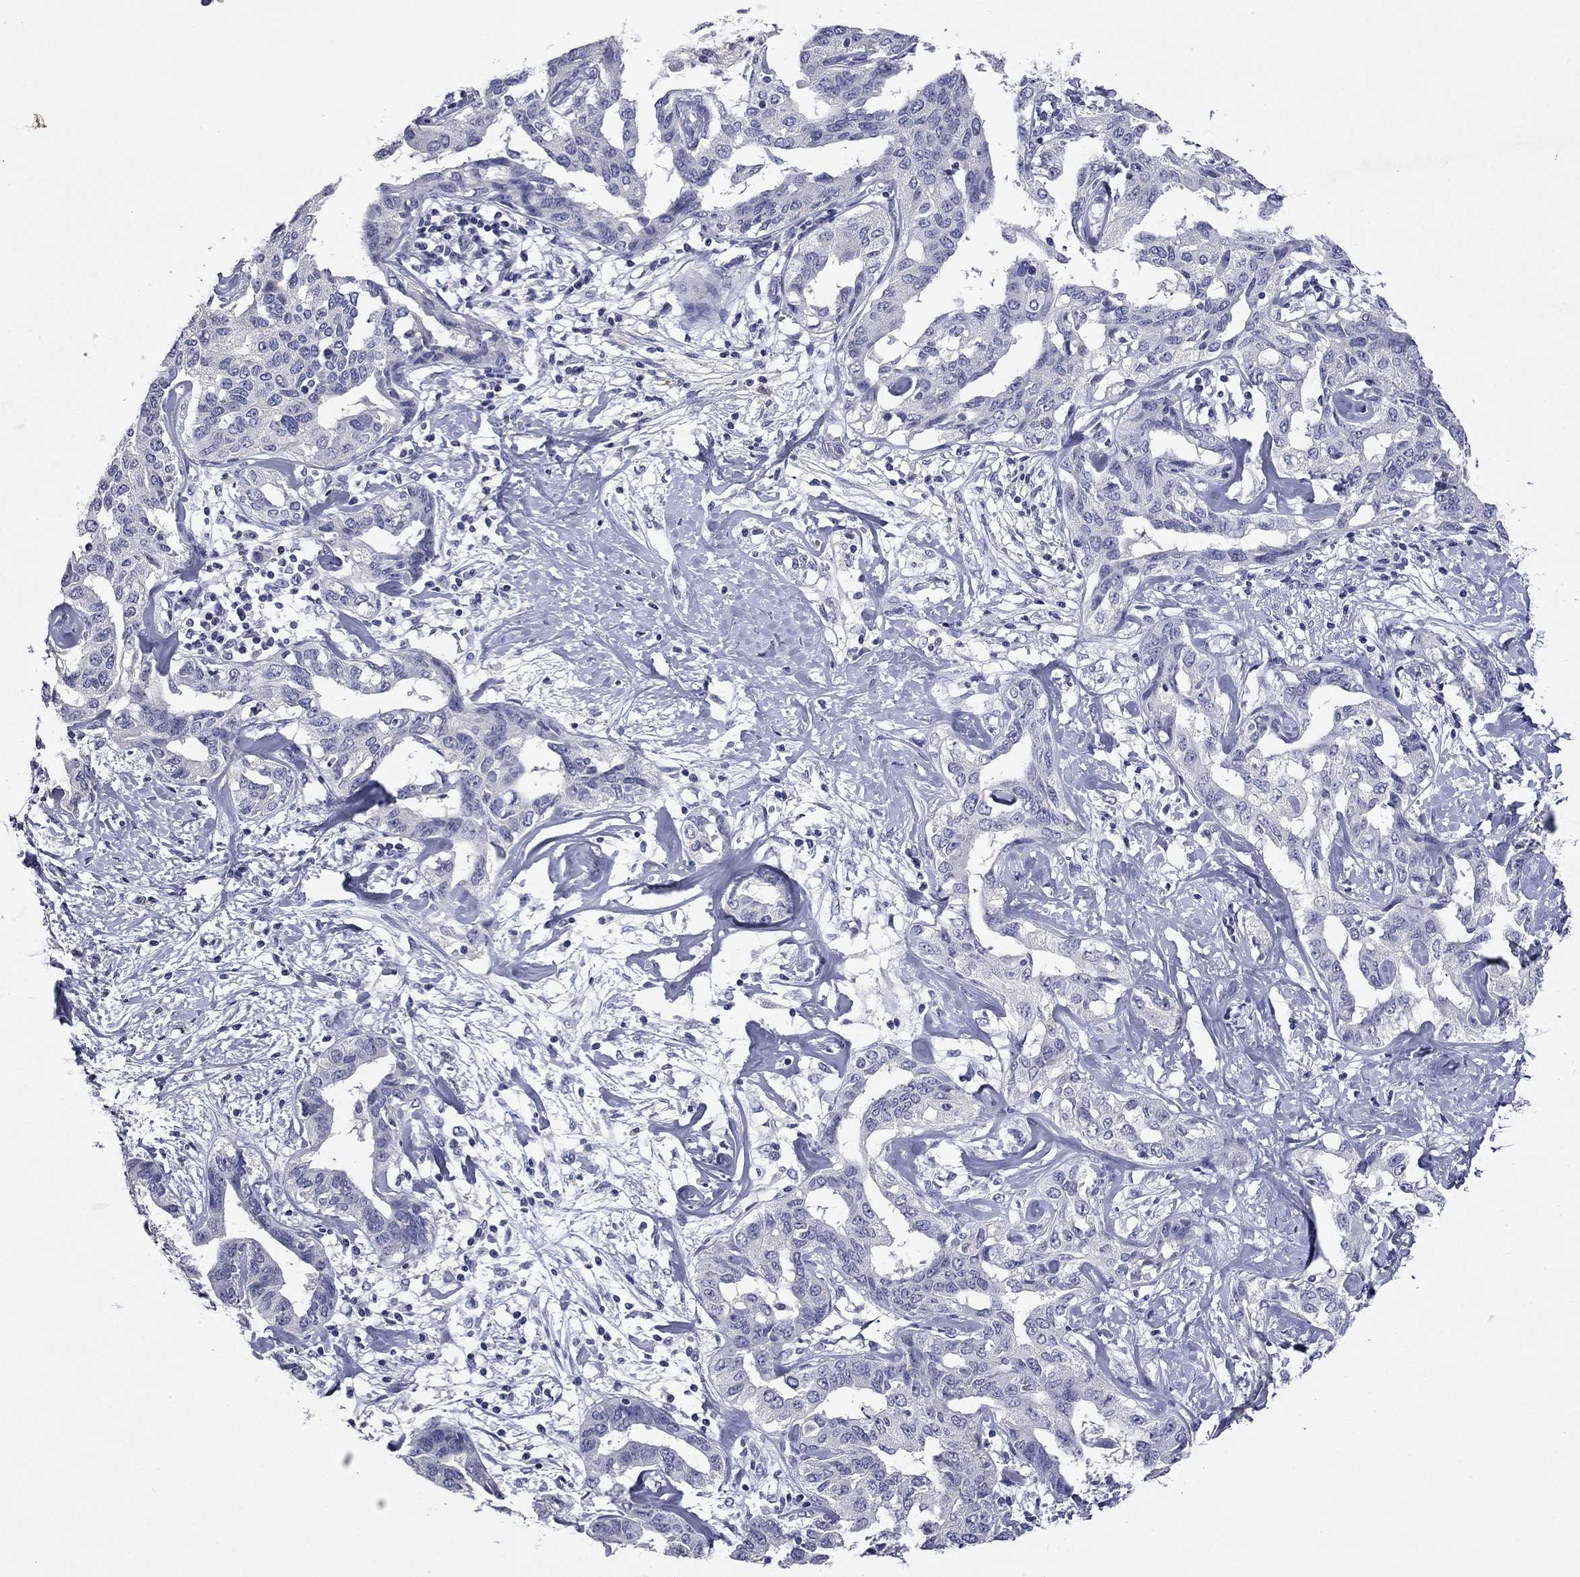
{"staining": {"intensity": "negative", "quantity": "none", "location": "none"}, "tissue": "liver cancer", "cell_type": "Tumor cells", "image_type": "cancer", "snomed": [{"axis": "morphology", "description": "Cholangiocarcinoma"}, {"axis": "topography", "description": "Liver"}], "caption": "A high-resolution histopathology image shows immunohistochemistry staining of liver cancer (cholangiocarcinoma), which exhibits no significant positivity in tumor cells.", "gene": "CFAP119", "patient": {"sex": "male", "age": 59}}